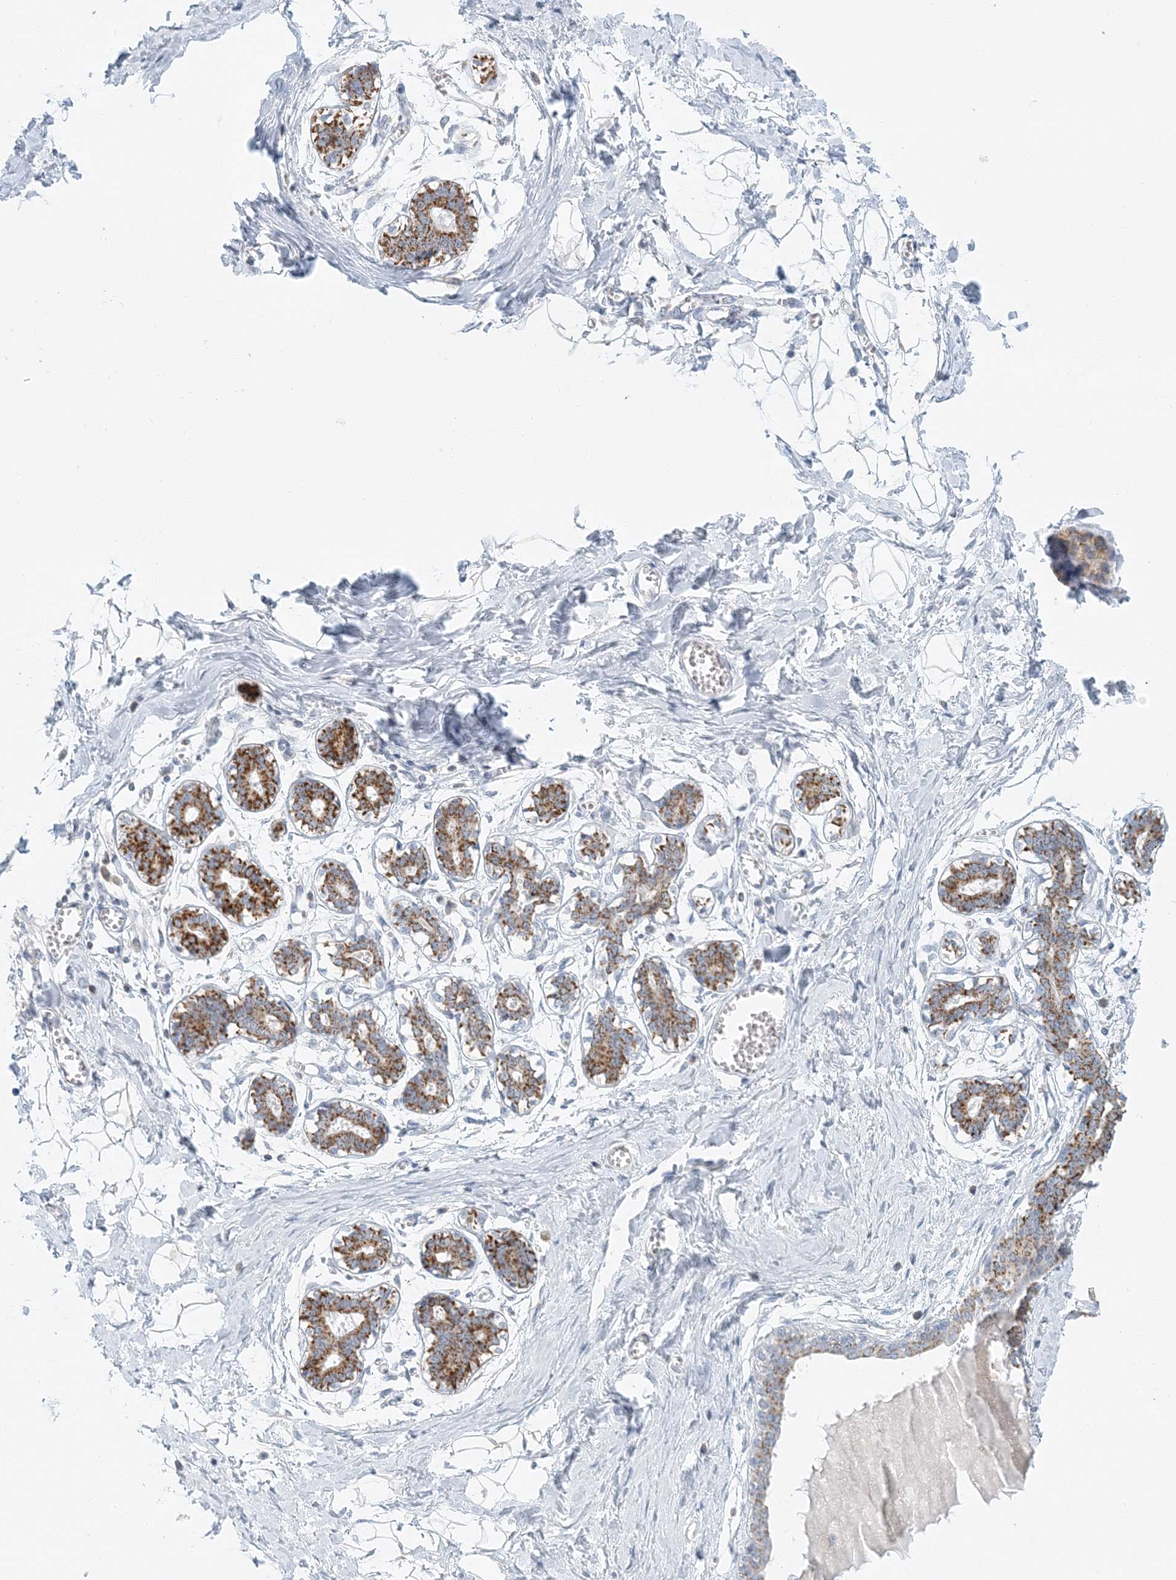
{"staining": {"intensity": "negative", "quantity": "none", "location": "none"}, "tissue": "breast", "cell_type": "Adipocytes", "image_type": "normal", "snomed": [{"axis": "morphology", "description": "Normal tissue, NOS"}, {"axis": "topography", "description": "Breast"}], "caption": "This is an IHC photomicrograph of unremarkable human breast. There is no positivity in adipocytes.", "gene": "BDH1", "patient": {"sex": "female", "age": 27}}